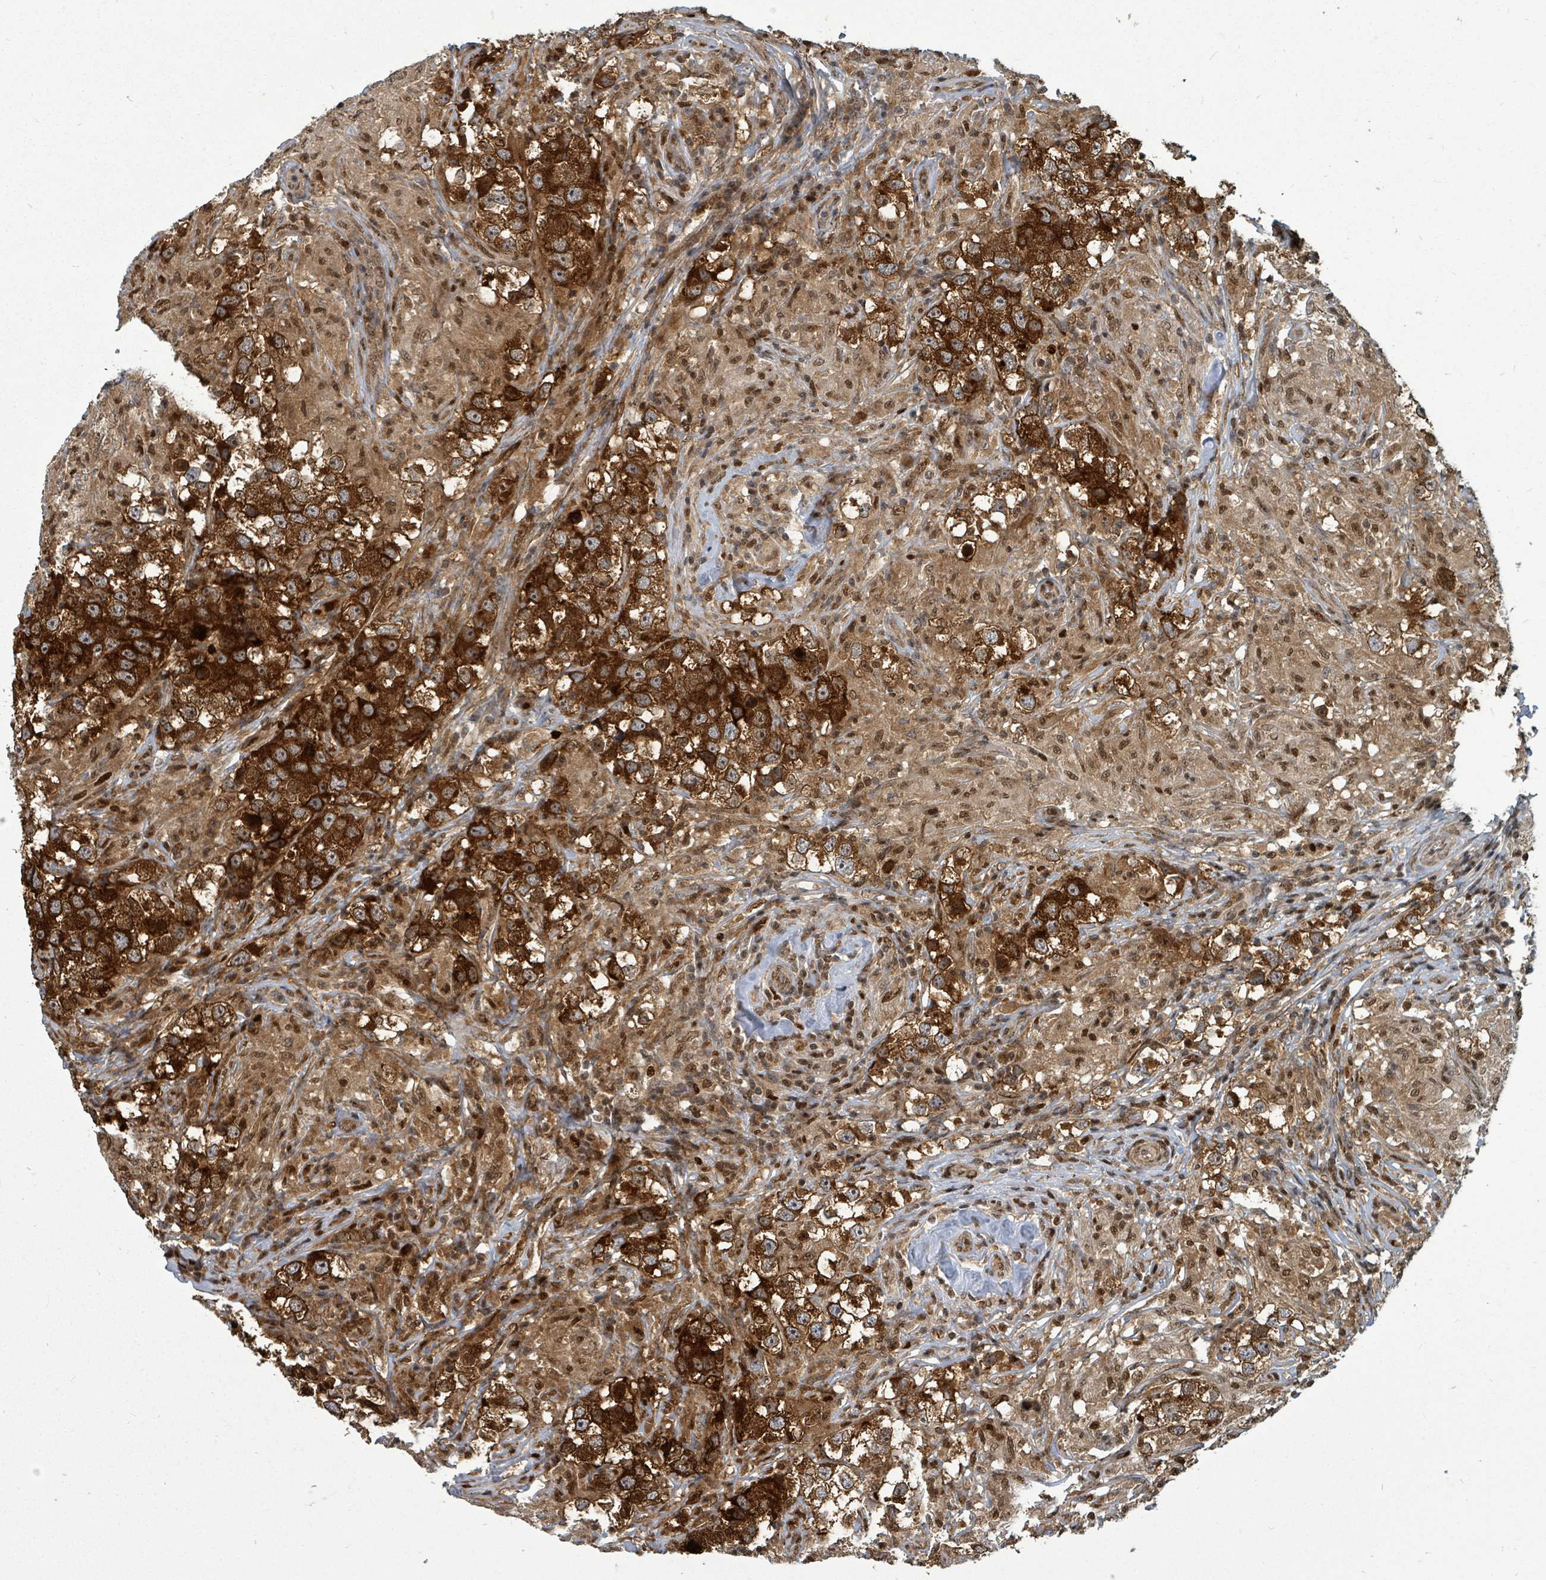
{"staining": {"intensity": "strong", "quantity": ">75%", "location": "cytoplasmic/membranous"}, "tissue": "testis cancer", "cell_type": "Tumor cells", "image_type": "cancer", "snomed": [{"axis": "morphology", "description": "Seminoma, NOS"}, {"axis": "topography", "description": "Testis"}], "caption": "Protein expression analysis of human seminoma (testis) reveals strong cytoplasmic/membranous positivity in about >75% of tumor cells.", "gene": "TRDMT1", "patient": {"sex": "male", "age": 46}}